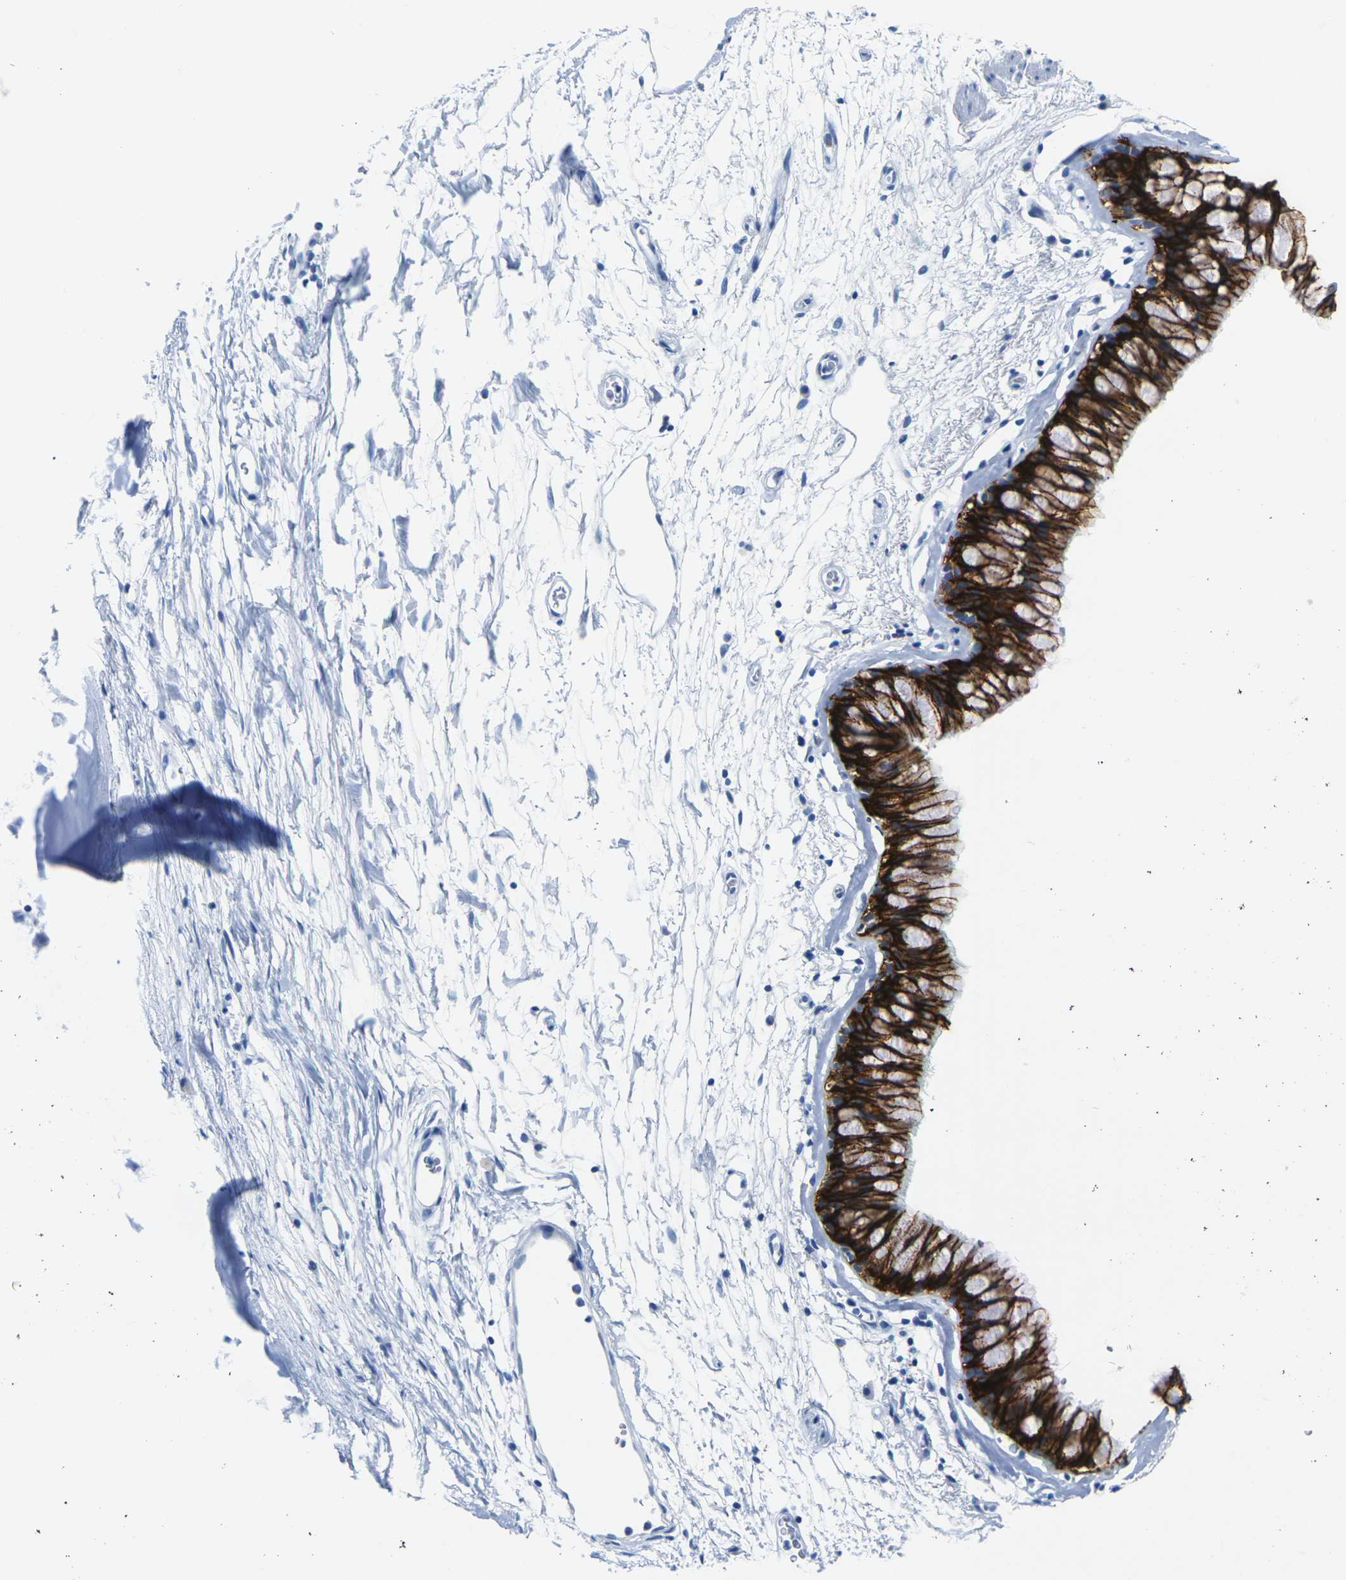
{"staining": {"intensity": "strong", "quantity": ">75%", "location": "cytoplasmic/membranous"}, "tissue": "bronchus", "cell_type": "Respiratory epithelial cells", "image_type": "normal", "snomed": [{"axis": "morphology", "description": "Normal tissue, NOS"}, {"axis": "topography", "description": "Cartilage tissue"}, {"axis": "topography", "description": "Bronchus"}], "caption": "Immunohistochemical staining of benign human bronchus demonstrates high levels of strong cytoplasmic/membranous expression in about >75% of respiratory epithelial cells.", "gene": "CLDN7", "patient": {"sex": "female", "age": 53}}